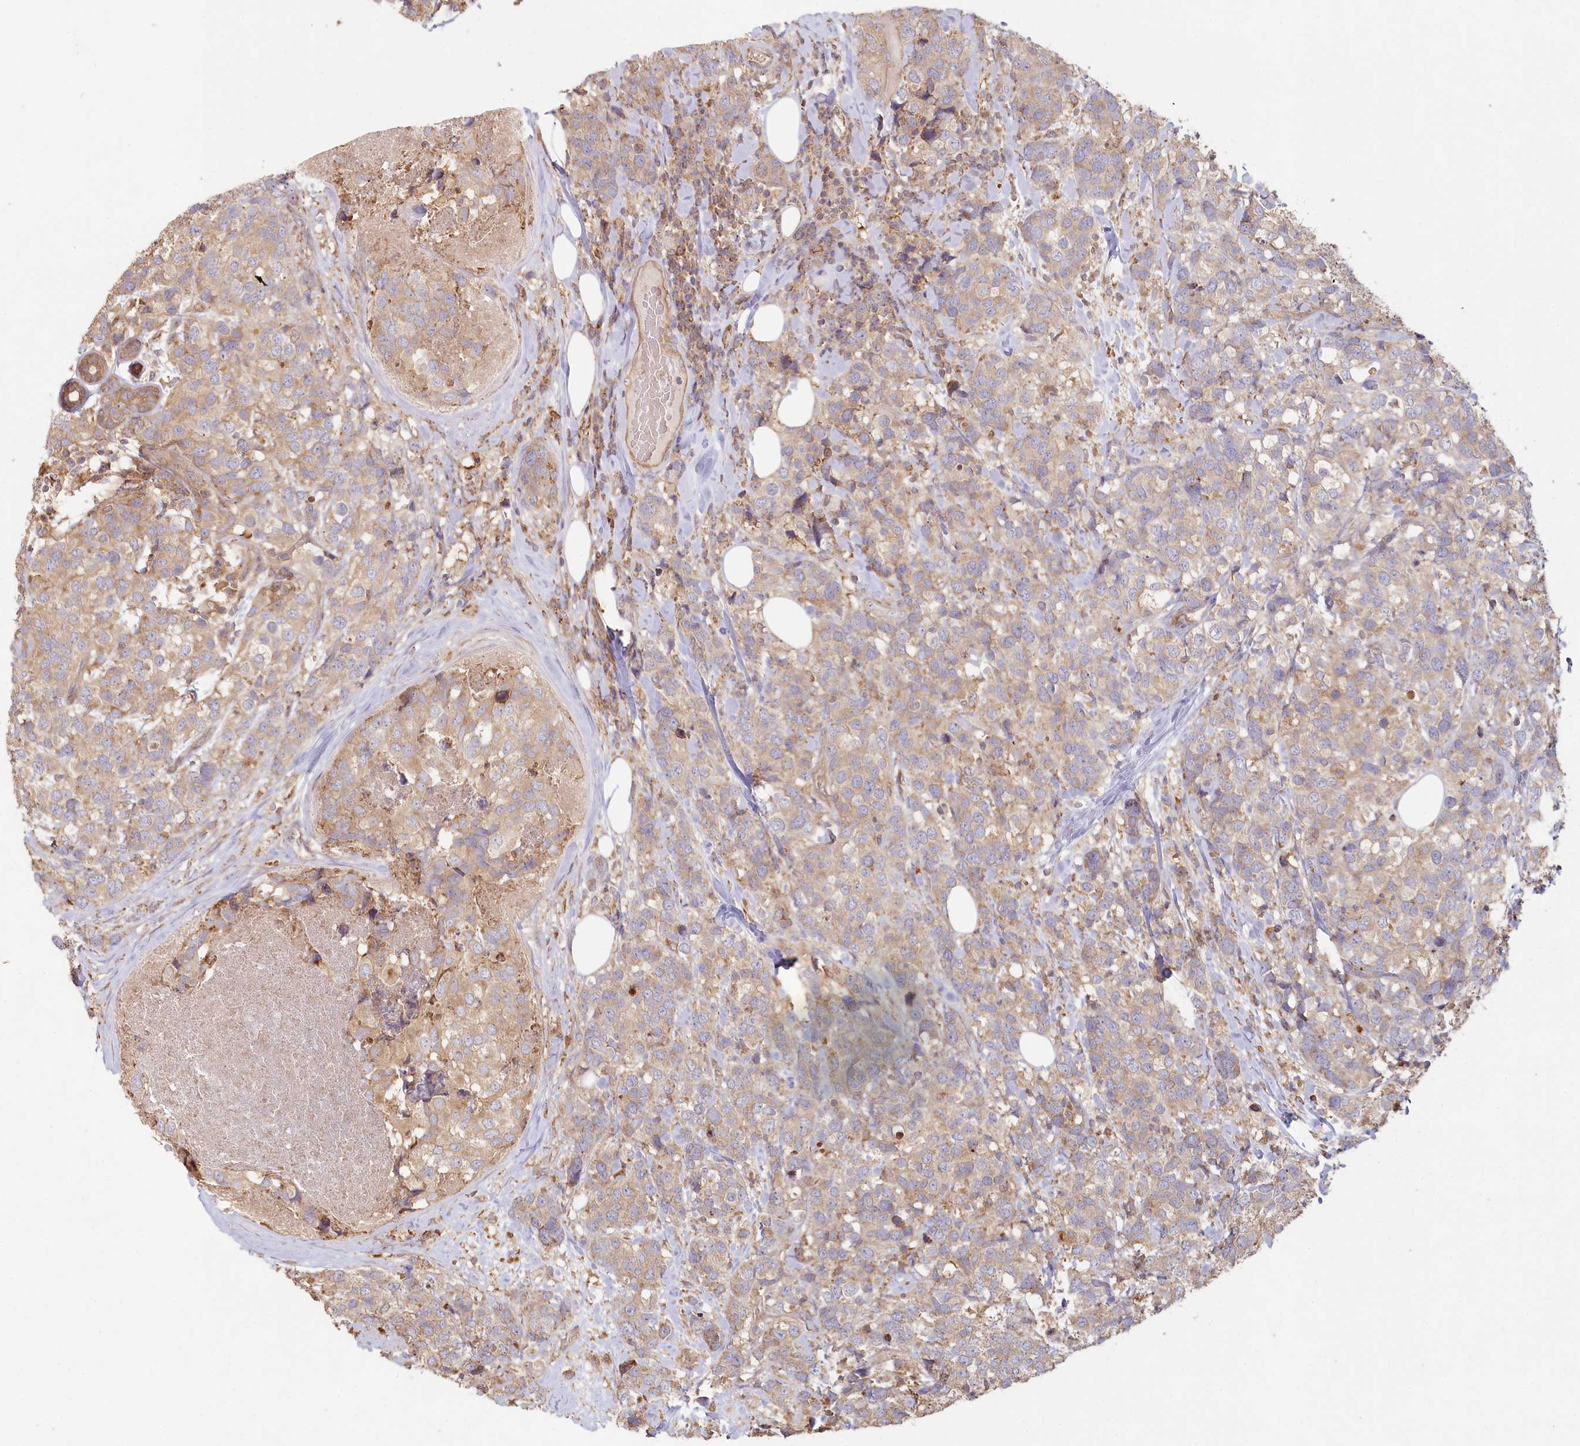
{"staining": {"intensity": "weak", "quantity": ">75%", "location": "cytoplasmic/membranous"}, "tissue": "breast cancer", "cell_type": "Tumor cells", "image_type": "cancer", "snomed": [{"axis": "morphology", "description": "Lobular carcinoma"}, {"axis": "topography", "description": "Breast"}], "caption": "Immunohistochemical staining of lobular carcinoma (breast) demonstrates weak cytoplasmic/membranous protein staining in approximately >75% of tumor cells. (Brightfield microscopy of DAB IHC at high magnification).", "gene": "HAL", "patient": {"sex": "female", "age": 59}}